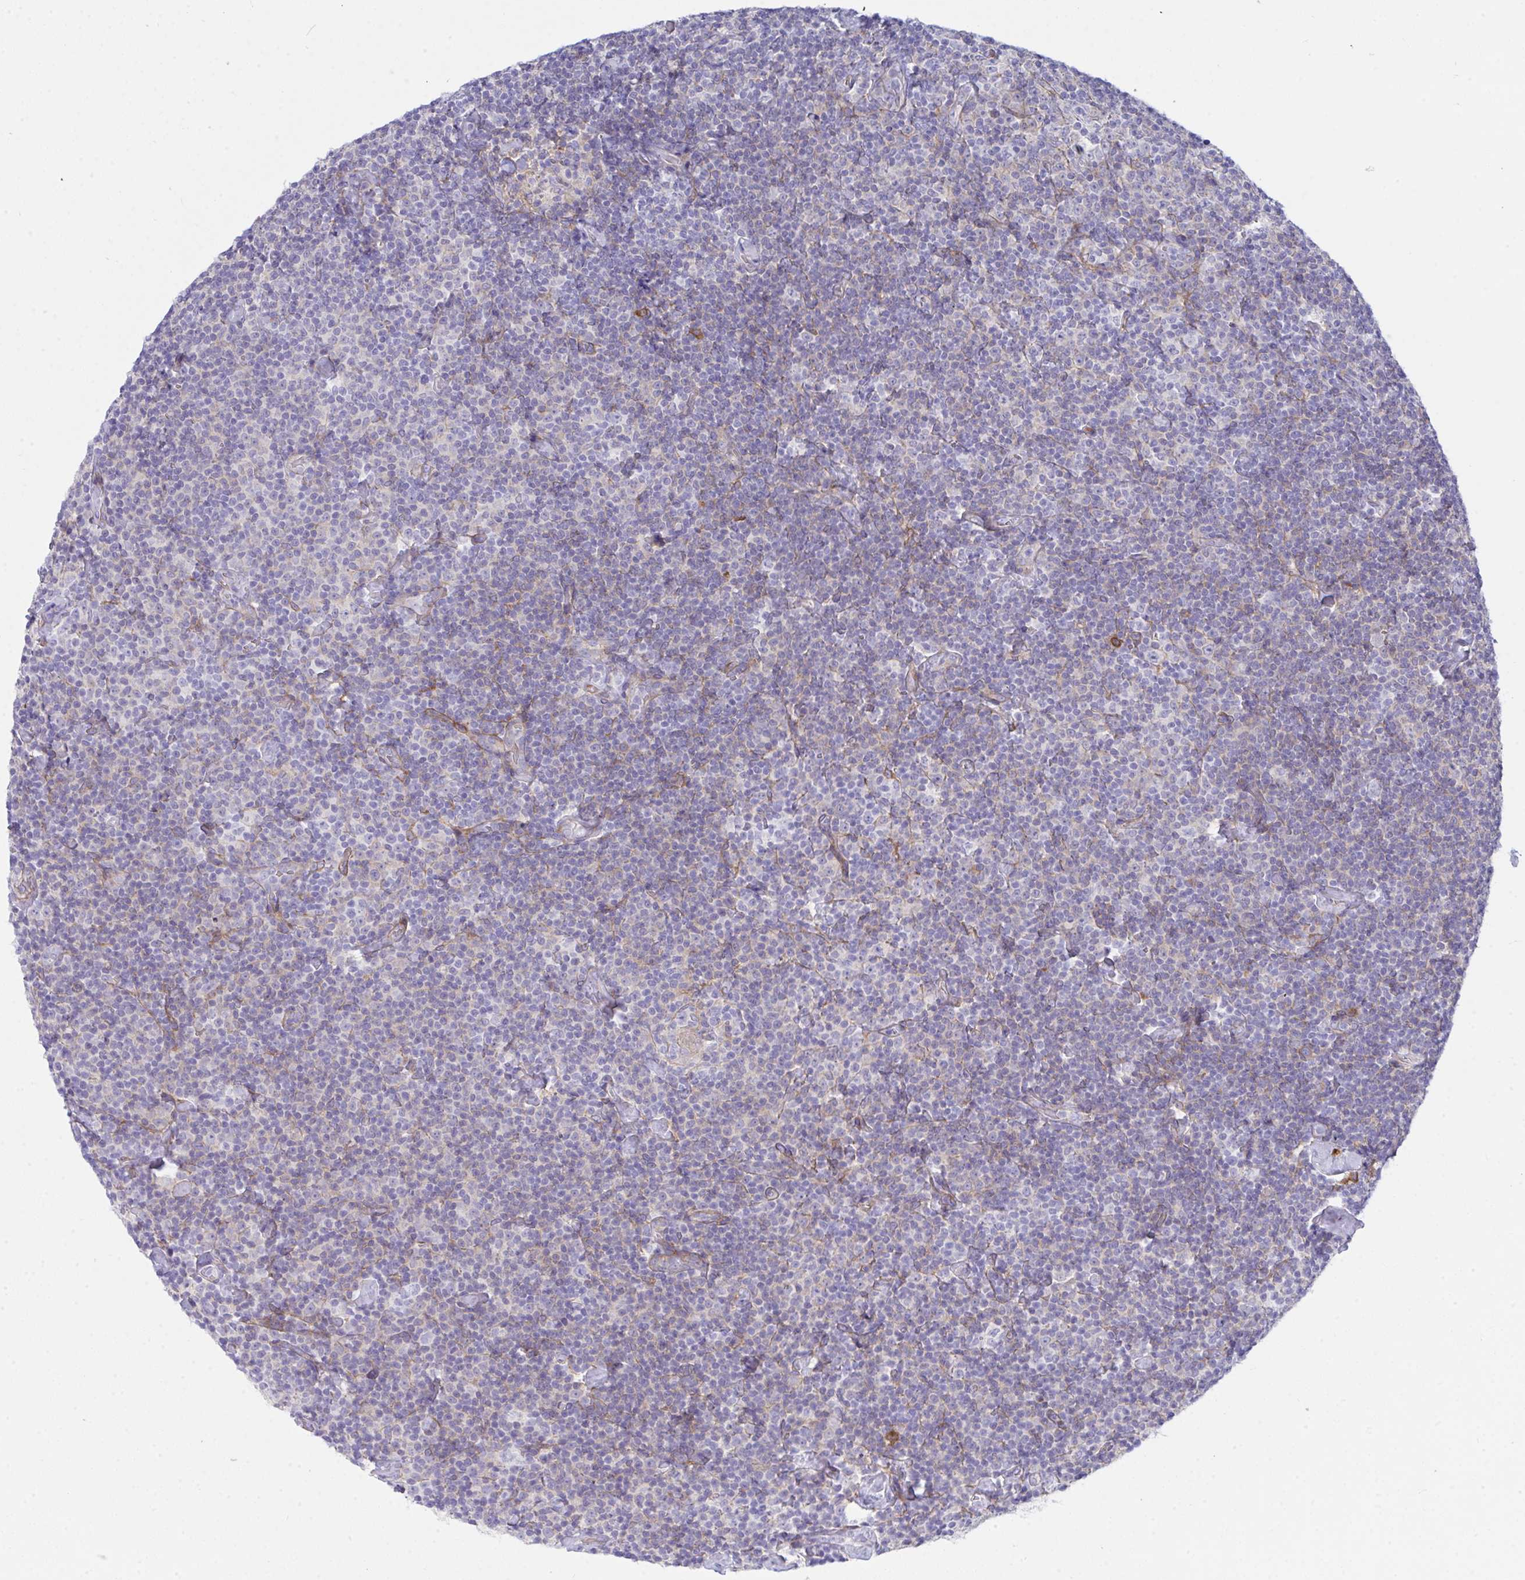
{"staining": {"intensity": "negative", "quantity": "none", "location": "none"}, "tissue": "lymphoma", "cell_type": "Tumor cells", "image_type": "cancer", "snomed": [{"axis": "morphology", "description": "Malignant lymphoma, non-Hodgkin's type, Low grade"}, {"axis": "topography", "description": "Lymph node"}], "caption": "This micrograph is of low-grade malignant lymphoma, non-Hodgkin's type stained with IHC to label a protein in brown with the nuclei are counter-stained blue. There is no expression in tumor cells.", "gene": "GAB1", "patient": {"sex": "male", "age": 81}}